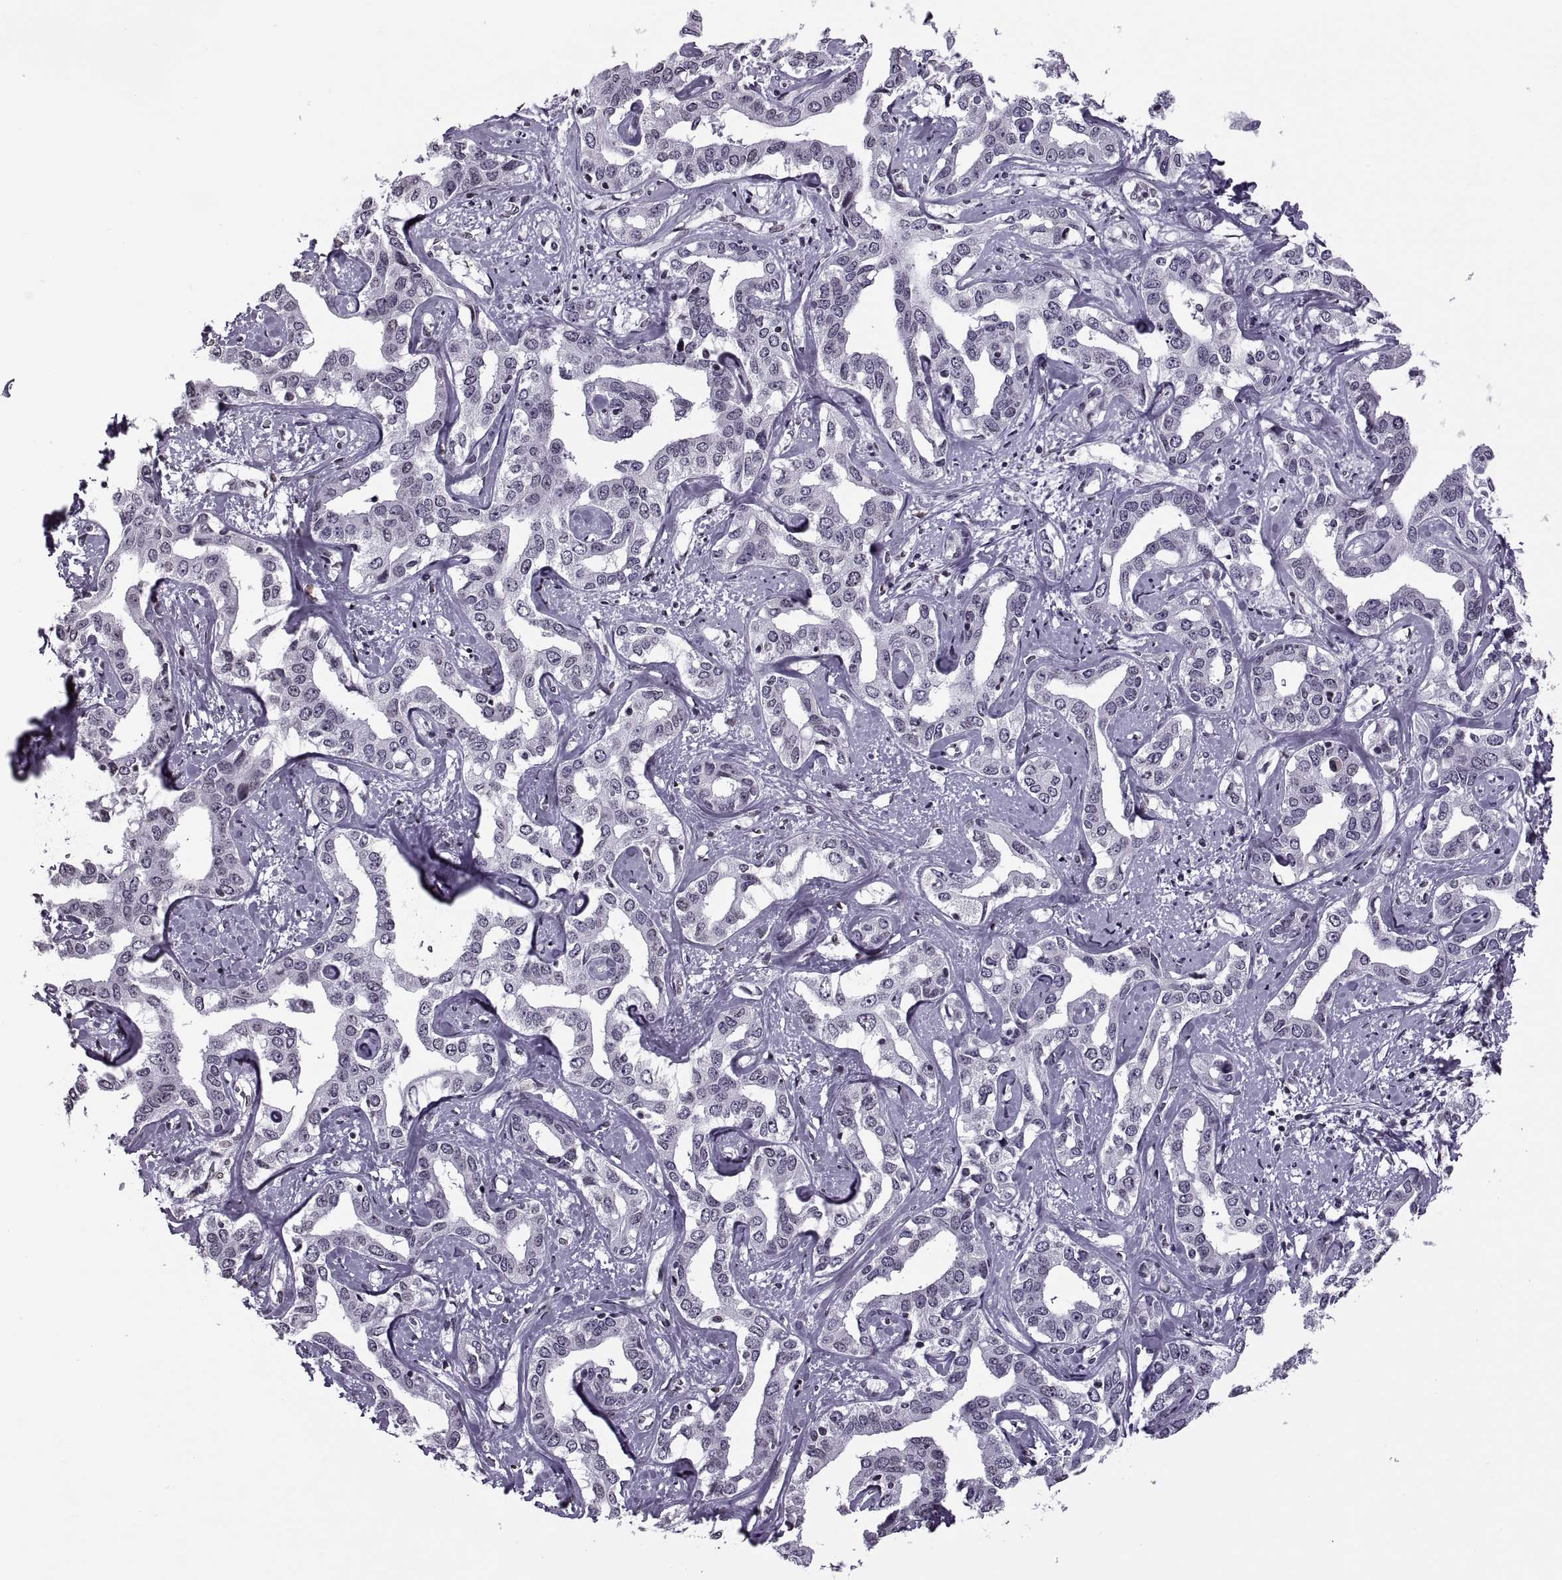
{"staining": {"intensity": "negative", "quantity": "none", "location": "none"}, "tissue": "liver cancer", "cell_type": "Tumor cells", "image_type": "cancer", "snomed": [{"axis": "morphology", "description": "Cholangiocarcinoma"}, {"axis": "topography", "description": "Liver"}], "caption": "Immunohistochemistry of cholangiocarcinoma (liver) shows no expression in tumor cells.", "gene": "H1-8", "patient": {"sex": "male", "age": 59}}